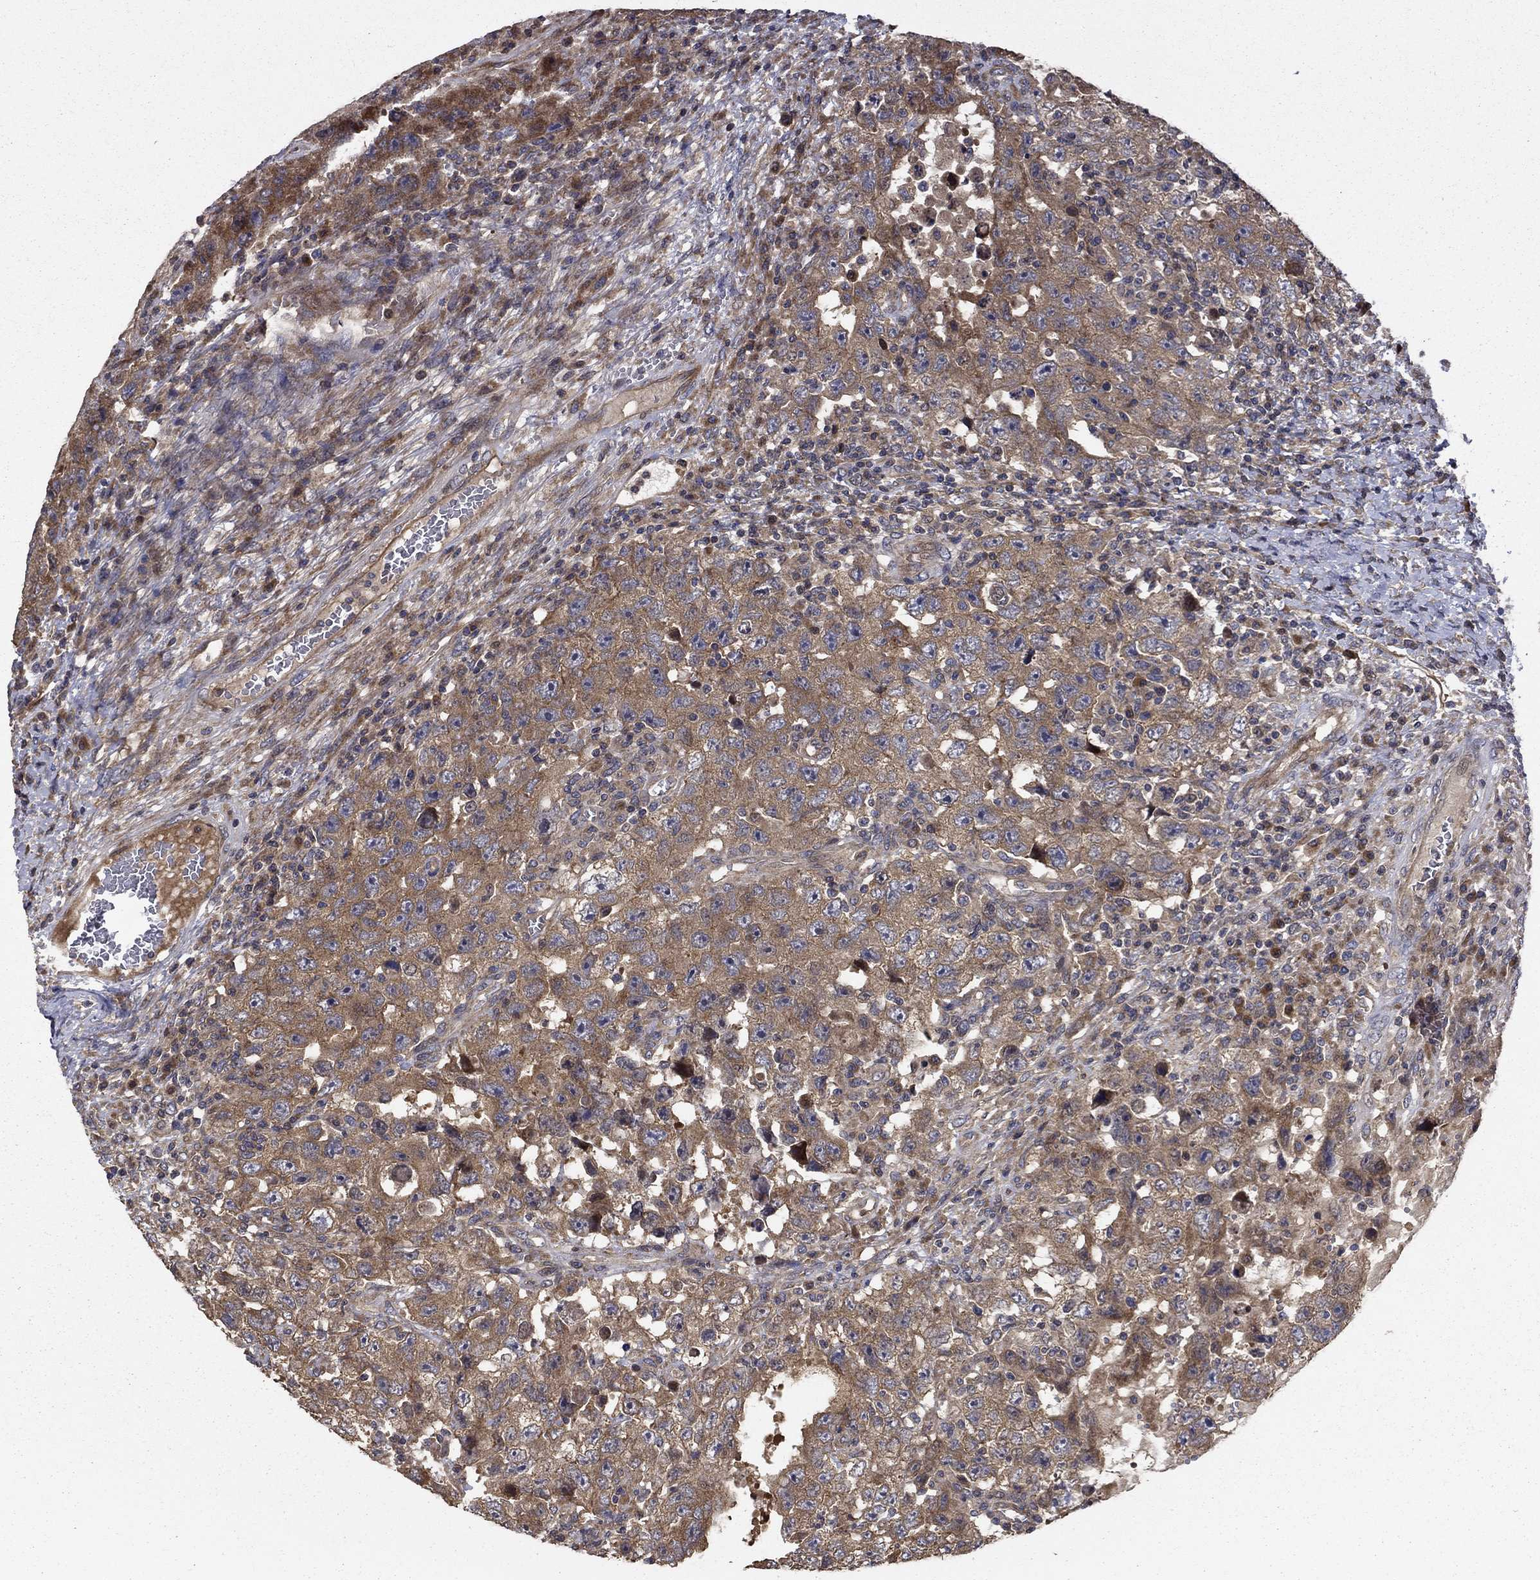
{"staining": {"intensity": "moderate", "quantity": ">75%", "location": "cytoplasmic/membranous"}, "tissue": "testis cancer", "cell_type": "Tumor cells", "image_type": "cancer", "snomed": [{"axis": "morphology", "description": "Carcinoma, Embryonal, NOS"}, {"axis": "topography", "description": "Testis"}], "caption": "Tumor cells demonstrate medium levels of moderate cytoplasmic/membranous staining in approximately >75% of cells in embryonal carcinoma (testis).", "gene": "BABAM2", "patient": {"sex": "male", "age": 26}}